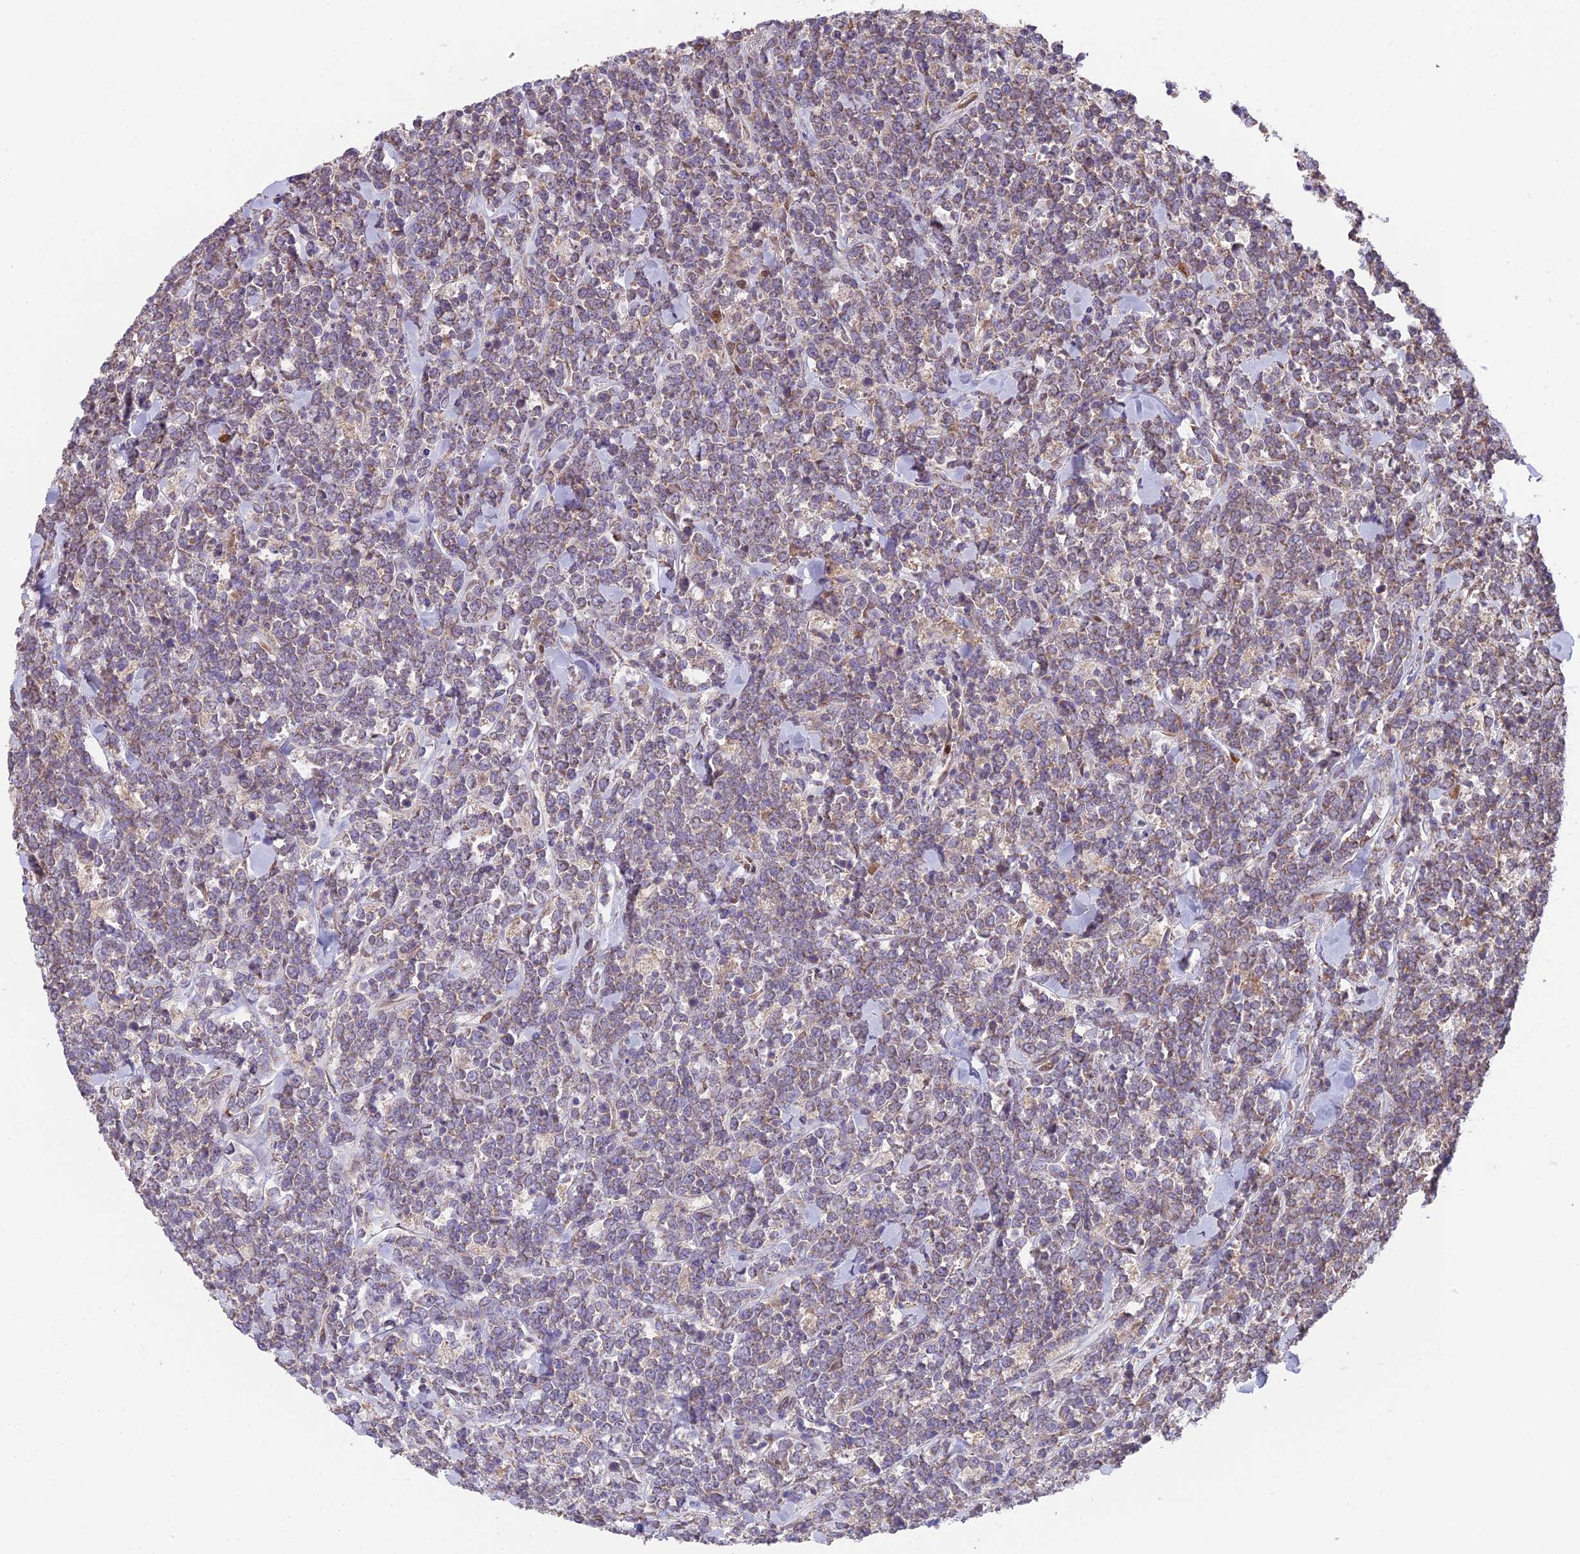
{"staining": {"intensity": "weak", "quantity": "<25%", "location": "cytoplasmic/membranous"}, "tissue": "lymphoma", "cell_type": "Tumor cells", "image_type": "cancer", "snomed": [{"axis": "morphology", "description": "Malignant lymphoma, non-Hodgkin's type, High grade"}, {"axis": "topography", "description": "Small intestine"}], "caption": "There is no significant staining in tumor cells of lymphoma. The staining was performed using DAB to visualize the protein expression in brown, while the nuclei were stained in blue with hematoxylin (Magnification: 20x).", "gene": "CYP2R1", "patient": {"sex": "male", "age": 8}}